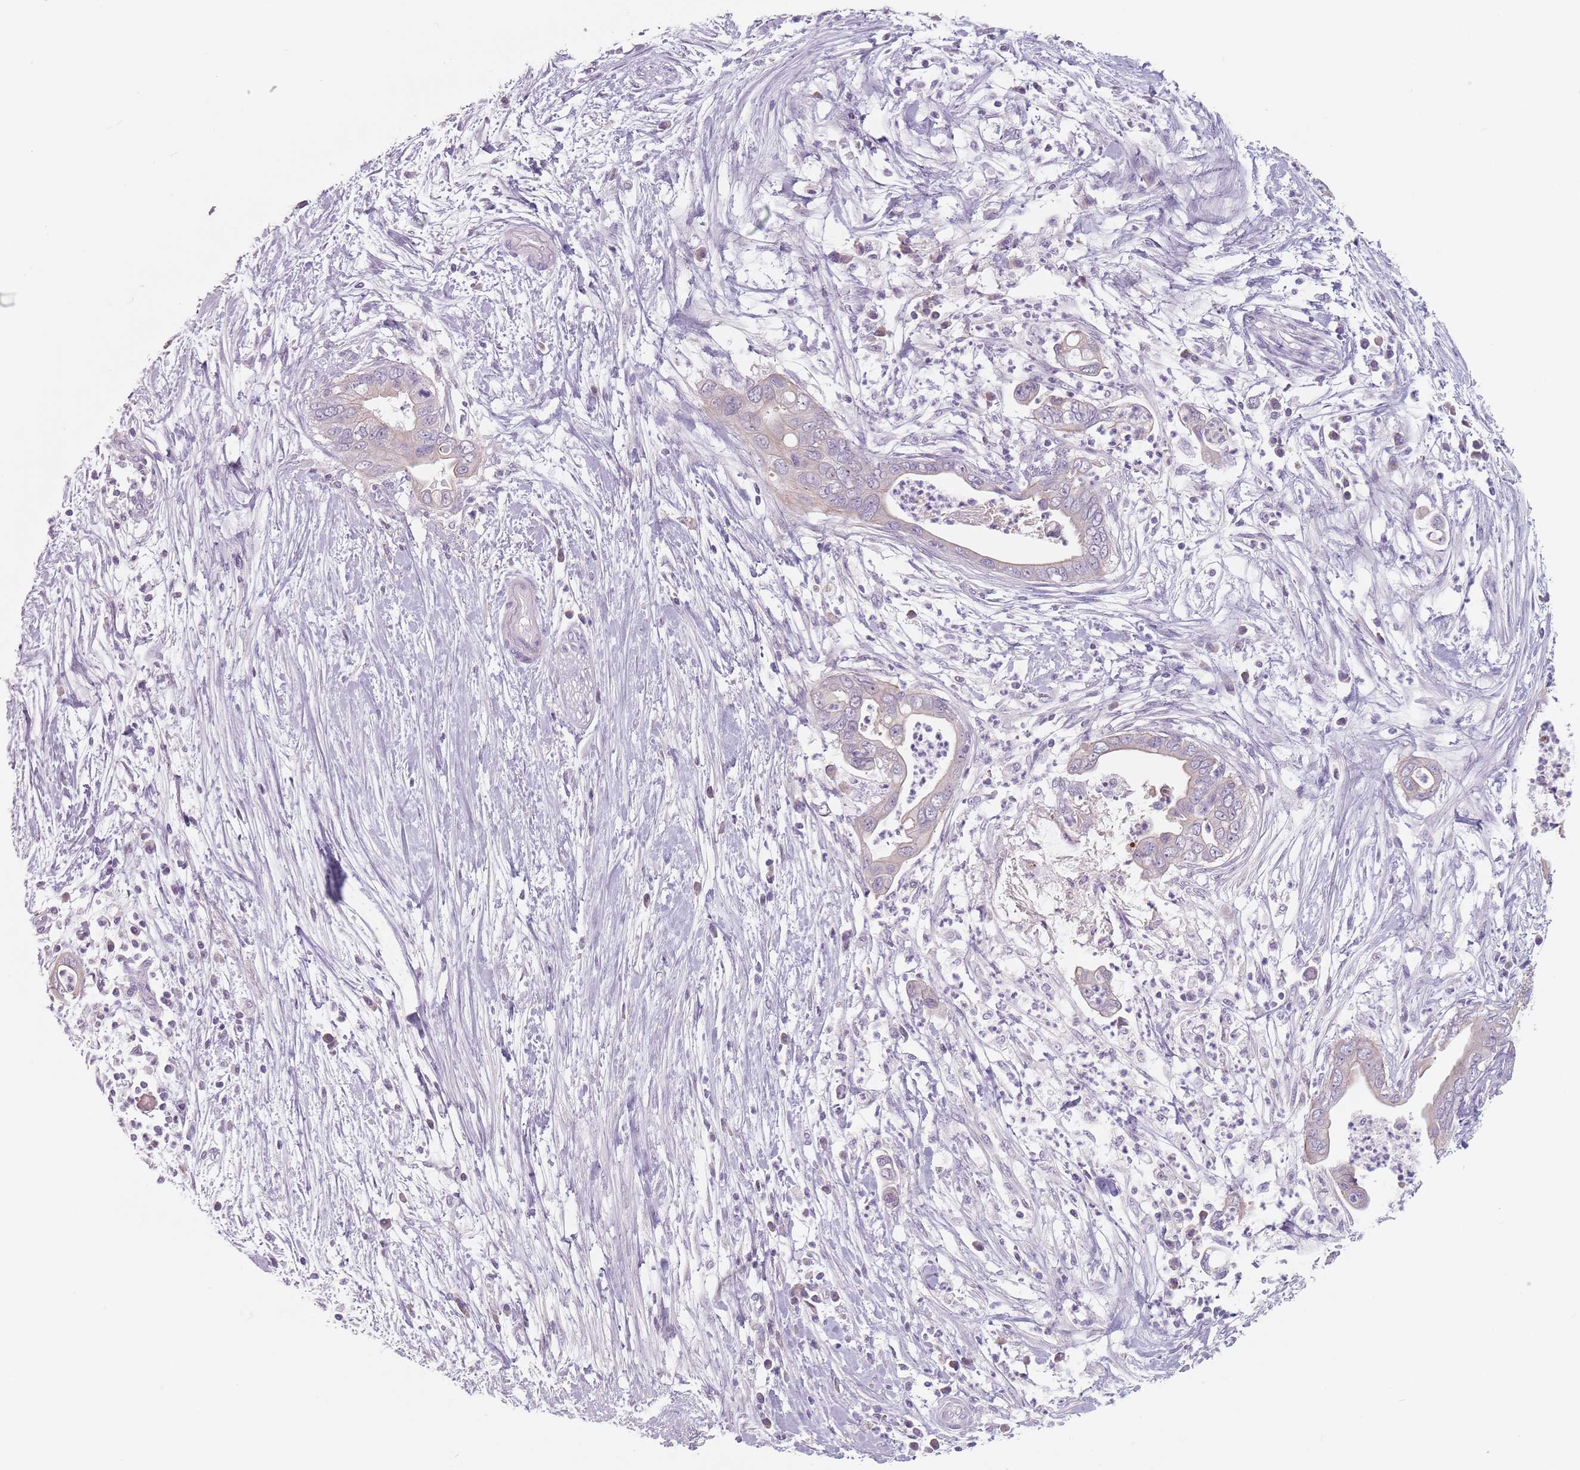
{"staining": {"intensity": "negative", "quantity": "none", "location": "none"}, "tissue": "pancreatic cancer", "cell_type": "Tumor cells", "image_type": "cancer", "snomed": [{"axis": "morphology", "description": "Adenocarcinoma, NOS"}, {"axis": "topography", "description": "Pancreas"}], "caption": "Photomicrograph shows no significant protein positivity in tumor cells of pancreatic cancer (adenocarcinoma).", "gene": "CEP19", "patient": {"sex": "male", "age": 75}}